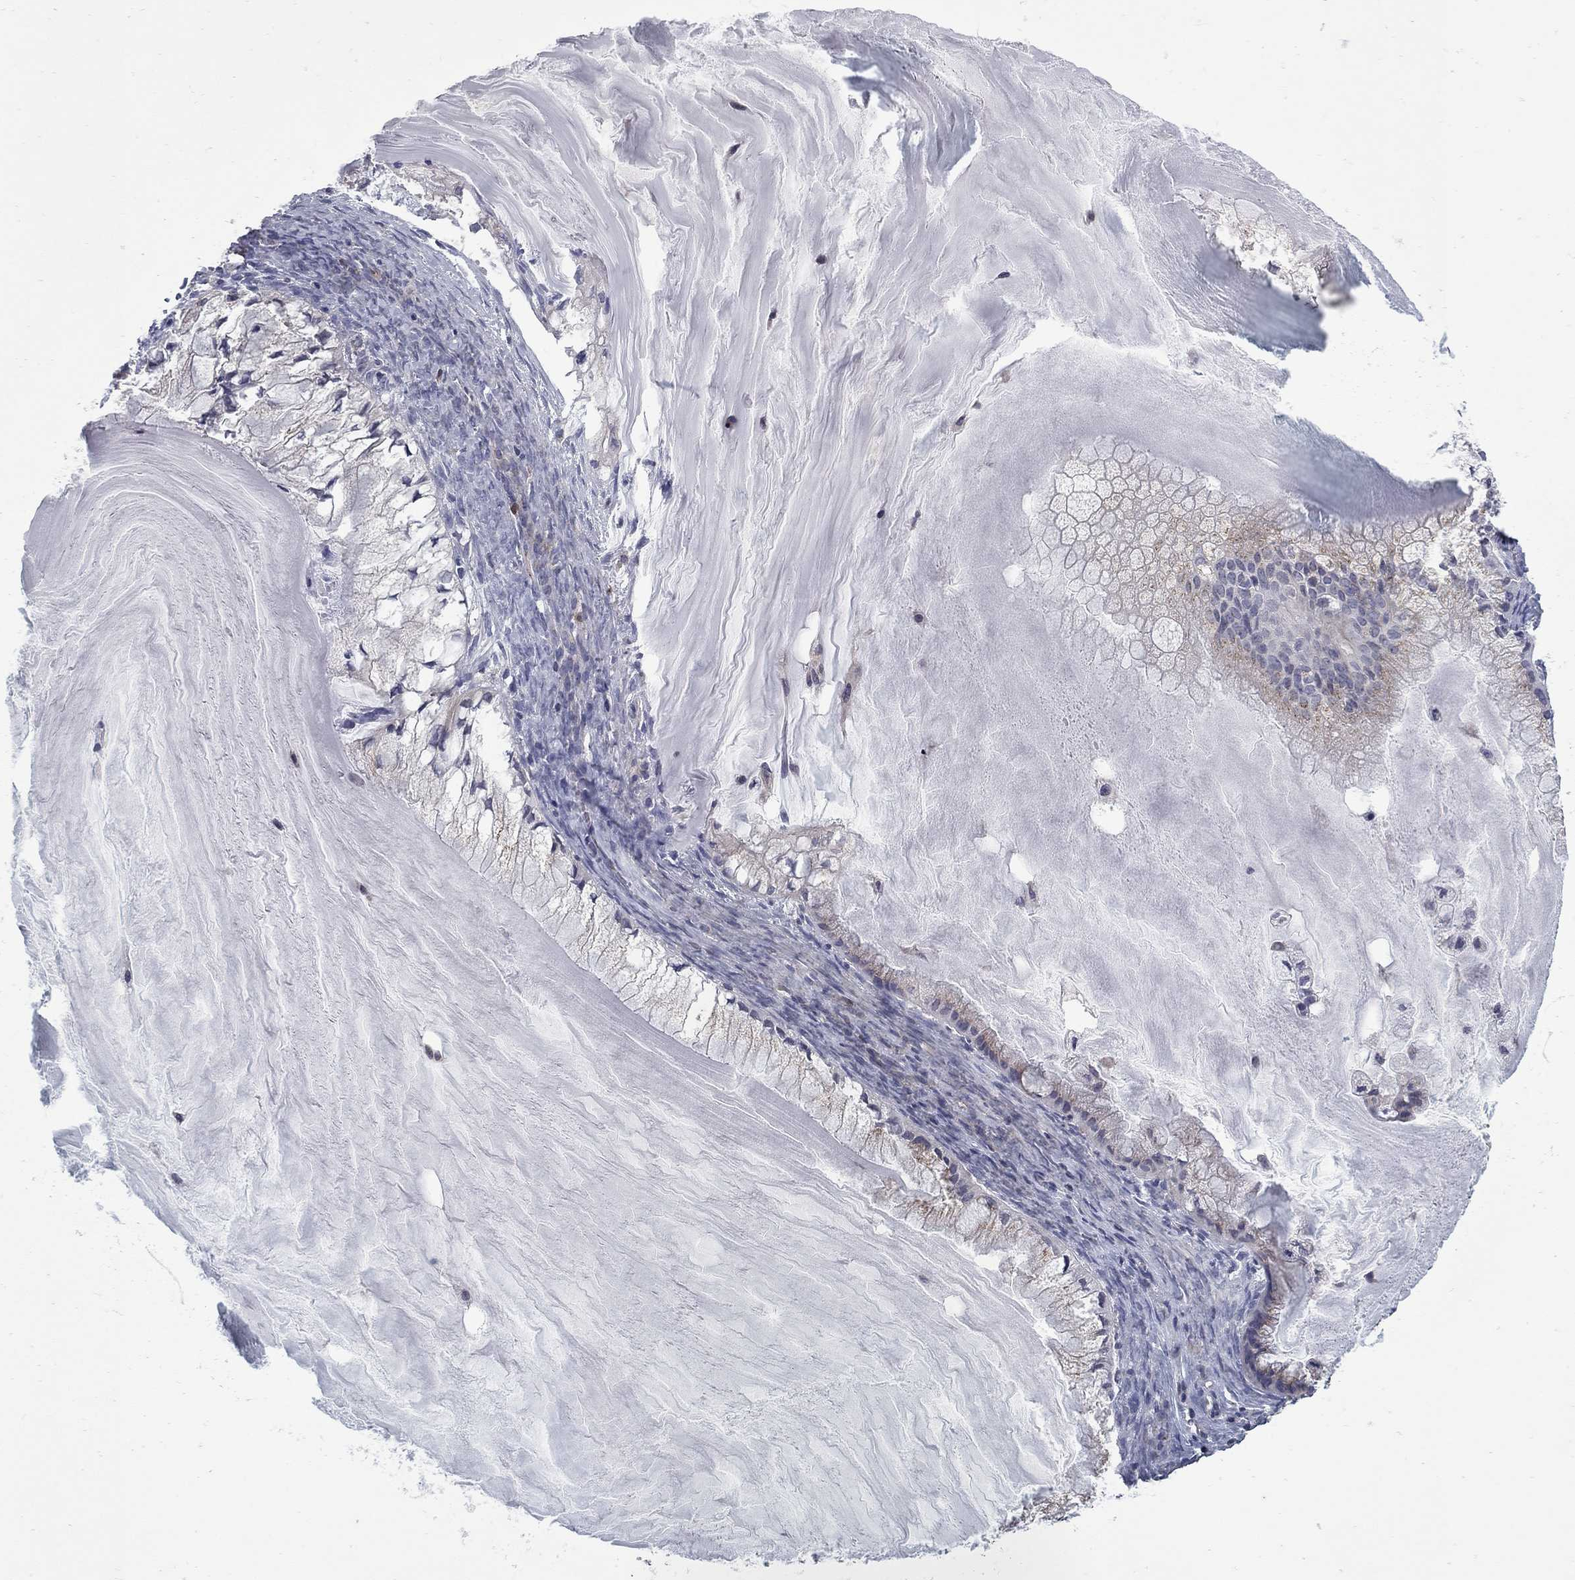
{"staining": {"intensity": "negative", "quantity": "none", "location": "none"}, "tissue": "ovarian cancer", "cell_type": "Tumor cells", "image_type": "cancer", "snomed": [{"axis": "morphology", "description": "Cystadenocarcinoma, mucinous, NOS"}, {"axis": "topography", "description": "Ovary"}], "caption": "Immunohistochemistry of human ovarian cancer demonstrates no positivity in tumor cells.", "gene": "KIAA0319L", "patient": {"sex": "female", "age": 57}}